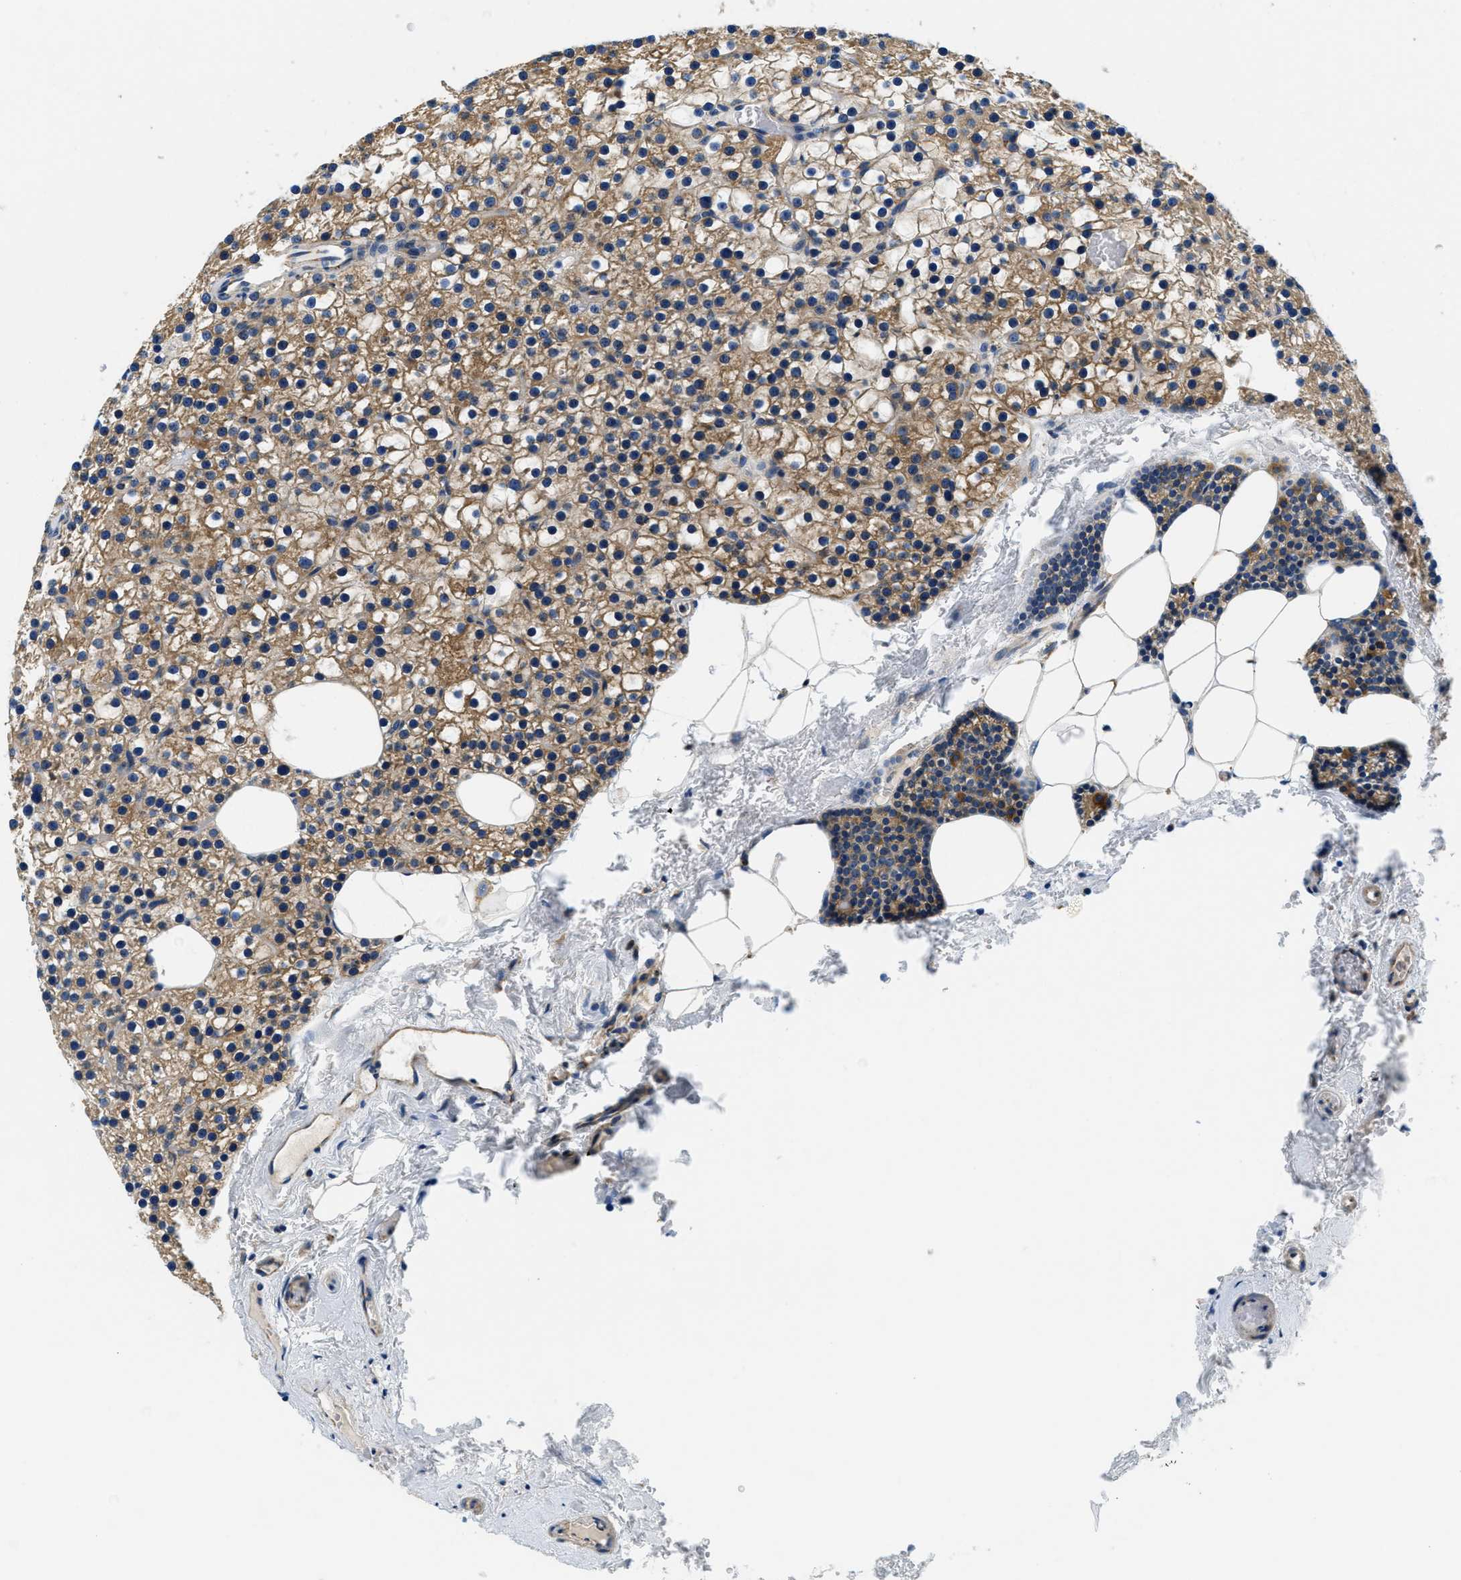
{"staining": {"intensity": "moderate", "quantity": ">75%", "location": "cytoplasmic/membranous"}, "tissue": "parathyroid gland", "cell_type": "Glandular cells", "image_type": "normal", "snomed": [{"axis": "morphology", "description": "Normal tissue, NOS"}, {"axis": "morphology", "description": "Adenoma, NOS"}, {"axis": "topography", "description": "Parathyroid gland"}], "caption": "There is medium levels of moderate cytoplasmic/membranous positivity in glandular cells of benign parathyroid gland, as demonstrated by immunohistochemical staining (brown color).", "gene": "SAMD4B", "patient": {"sex": "female", "age": 70}}